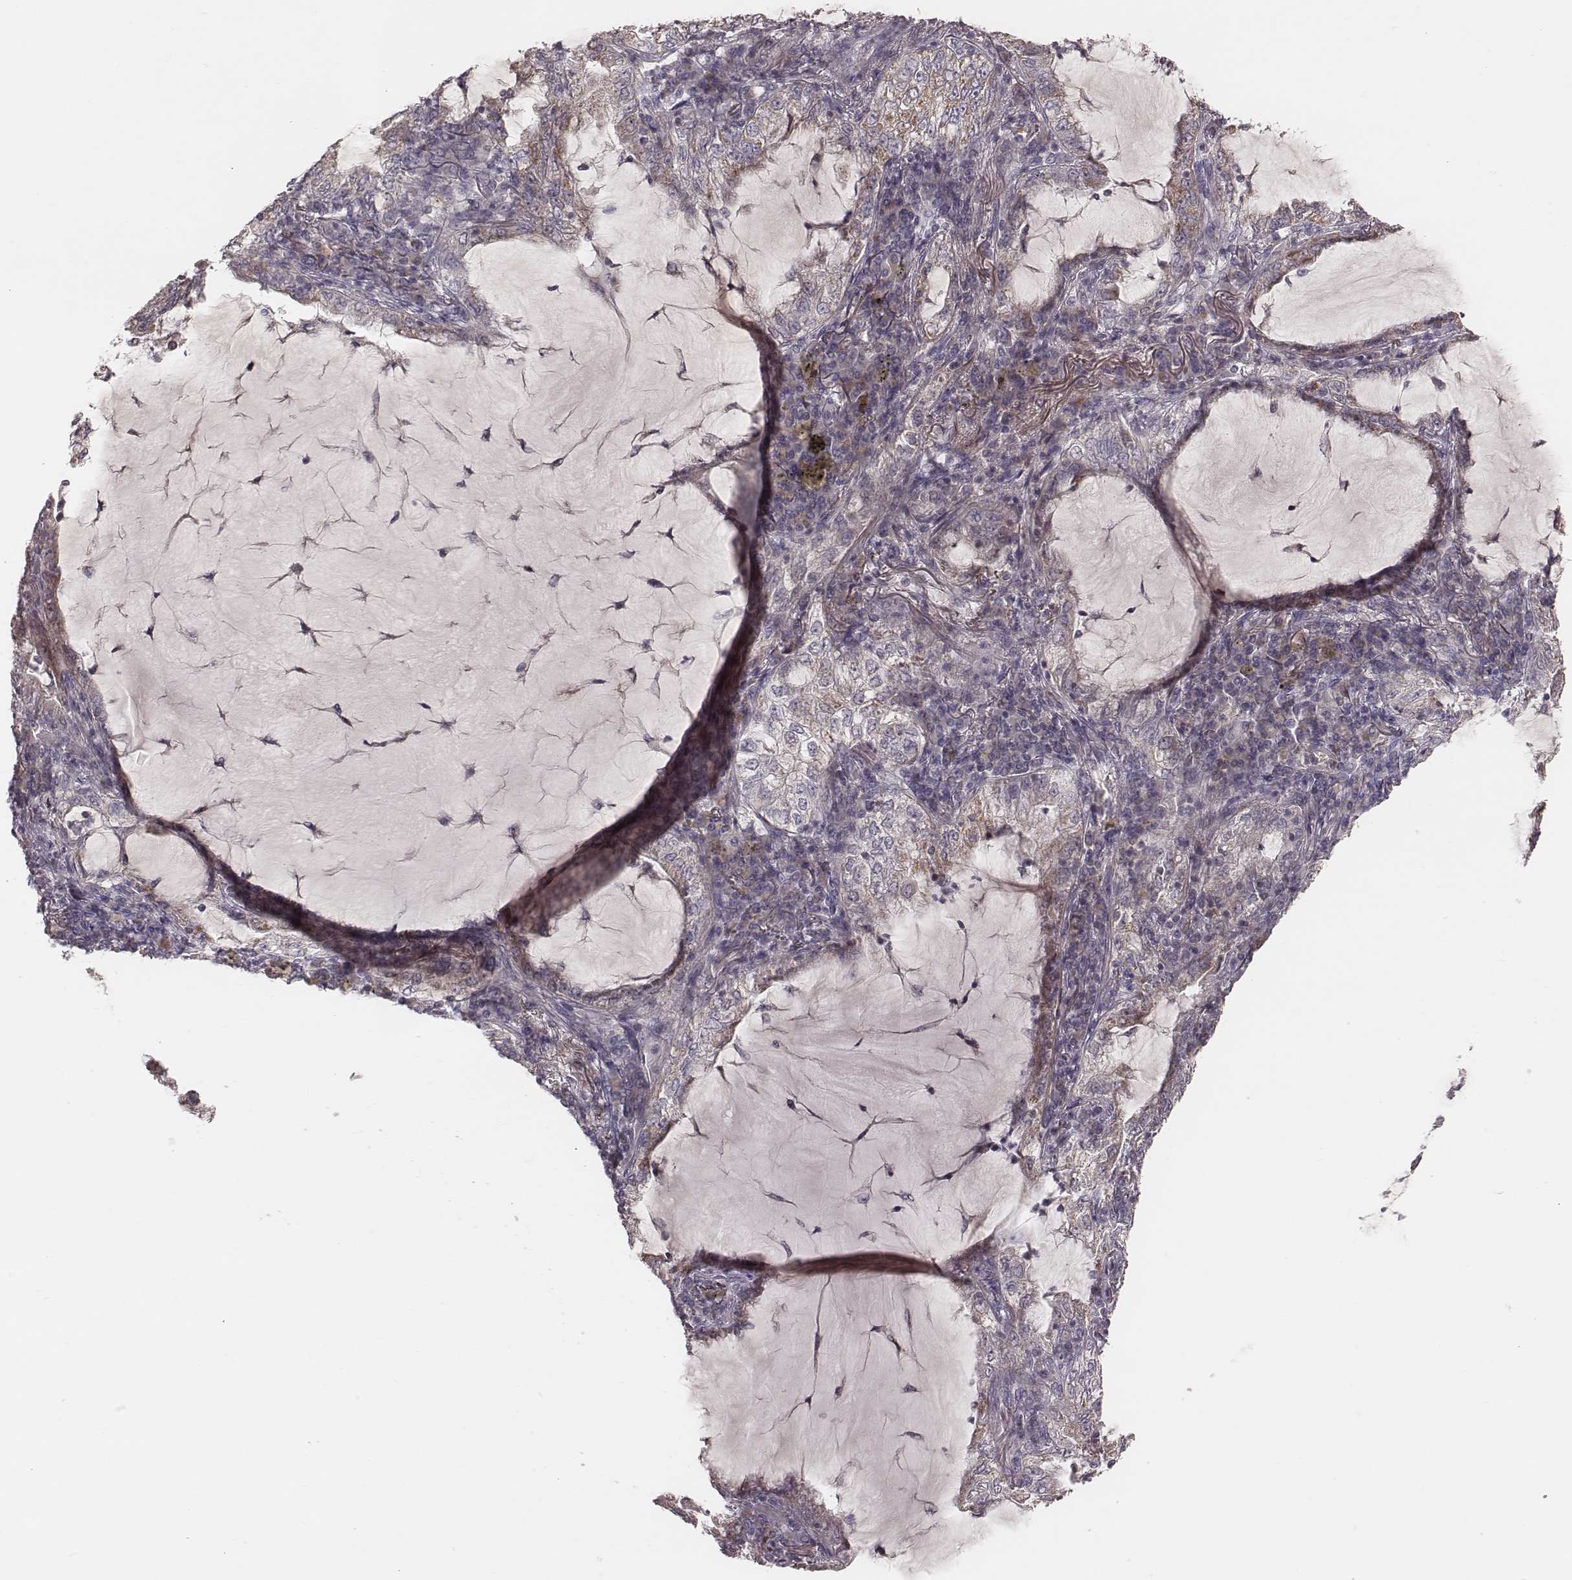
{"staining": {"intensity": "weak", "quantity": "25%-75%", "location": "cytoplasmic/membranous"}, "tissue": "lung cancer", "cell_type": "Tumor cells", "image_type": "cancer", "snomed": [{"axis": "morphology", "description": "Adenocarcinoma, NOS"}, {"axis": "topography", "description": "Lung"}], "caption": "Human lung cancer stained with a brown dye exhibits weak cytoplasmic/membranous positive staining in about 25%-75% of tumor cells.", "gene": "MRPS27", "patient": {"sex": "female", "age": 73}}